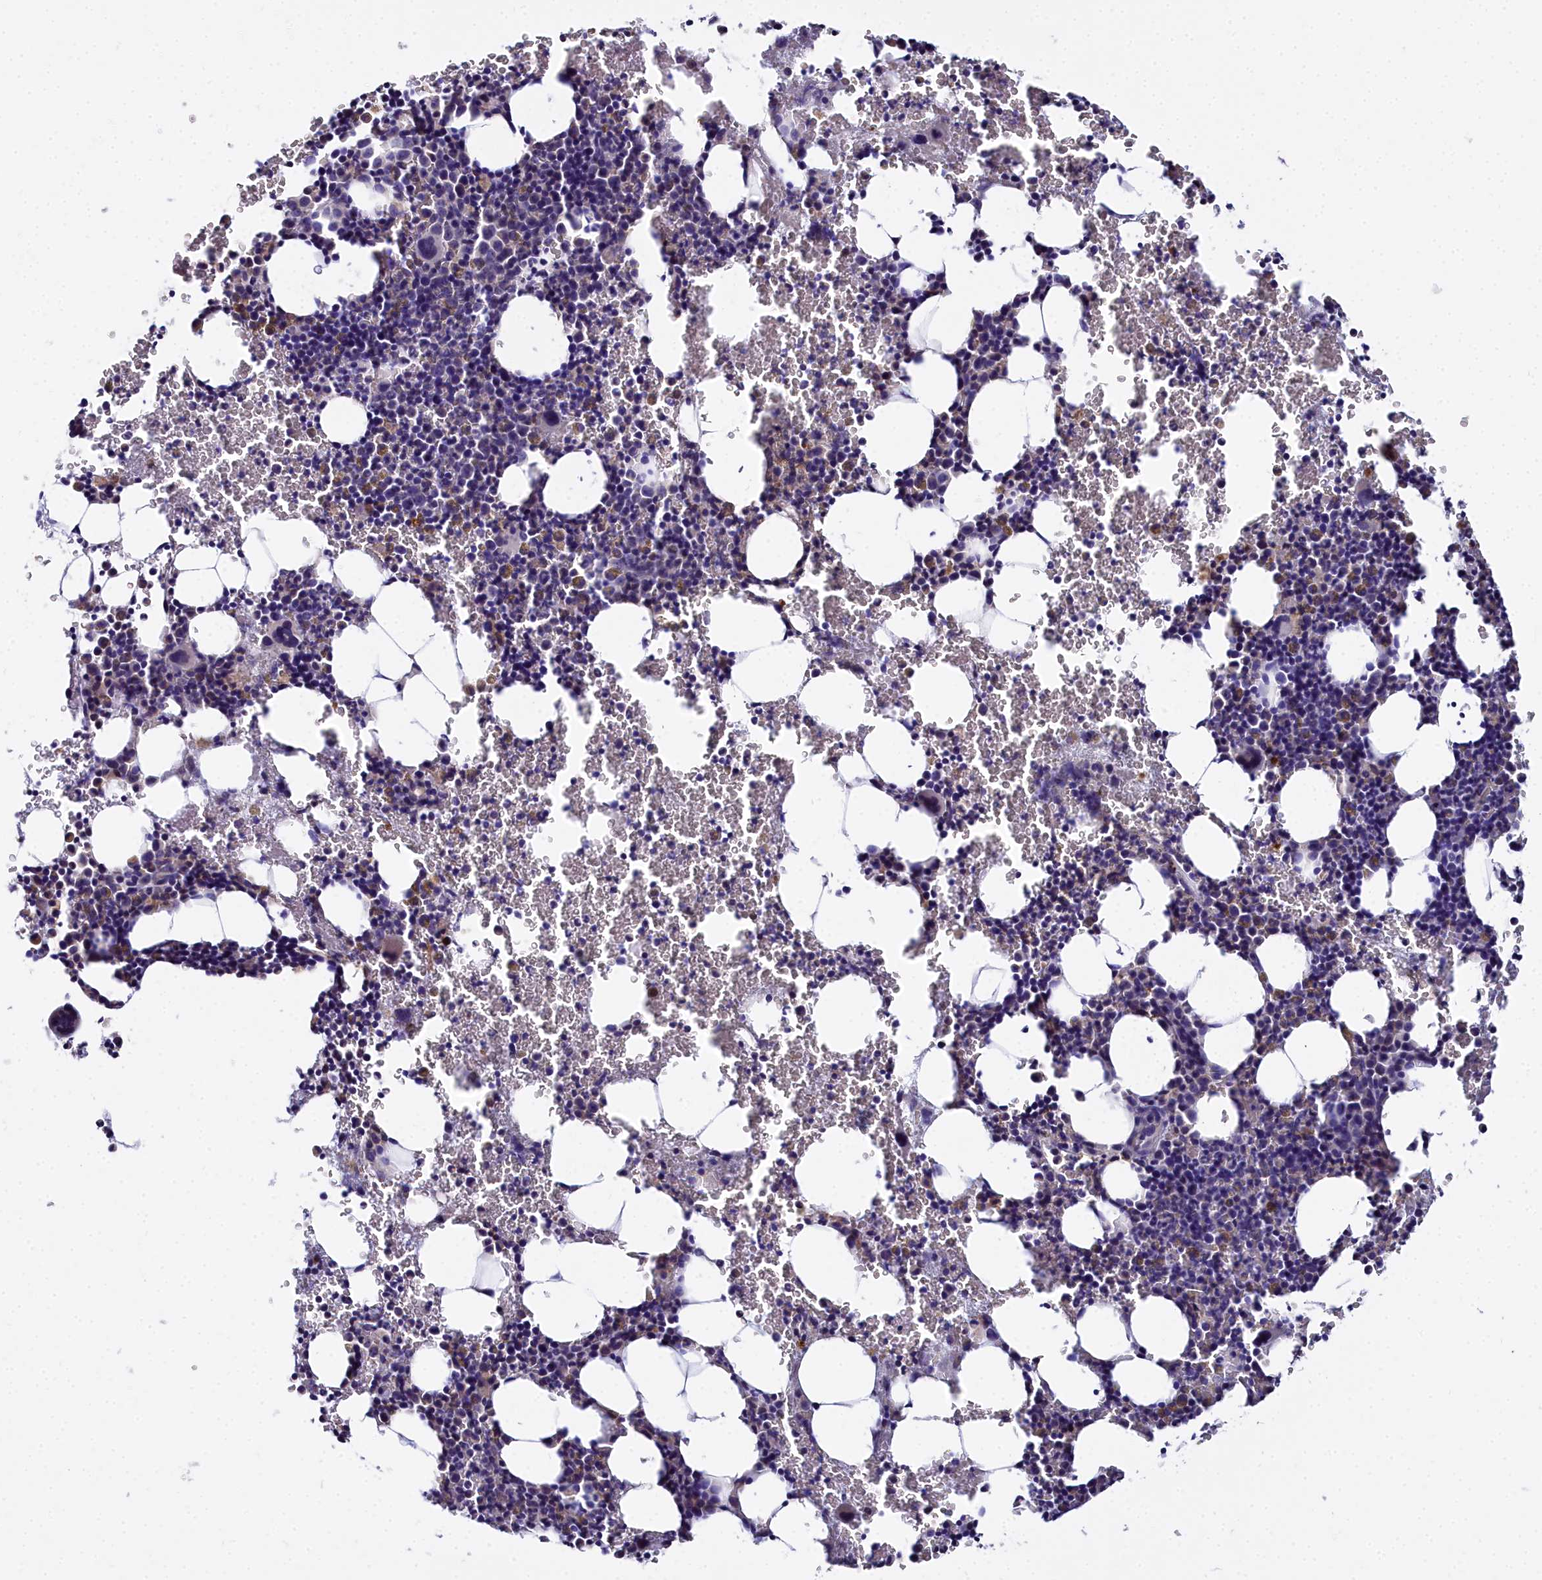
{"staining": {"intensity": "moderate", "quantity": "<25%", "location": "cytoplasmic/membranous"}, "tissue": "bone marrow", "cell_type": "Hematopoietic cells", "image_type": "normal", "snomed": [{"axis": "morphology", "description": "Normal tissue, NOS"}, {"axis": "topography", "description": "Bone marrow"}], "caption": "Hematopoietic cells demonstrate low levels of moderate cytoplasmic/membranous expression in approximately <25% of cells in normal bone marrow. (brown staining indicates protein expression, while blue staining denotes nuclei).", "gene": "ELAPOR2", "patient": {"sex": "male", "age": 41}}